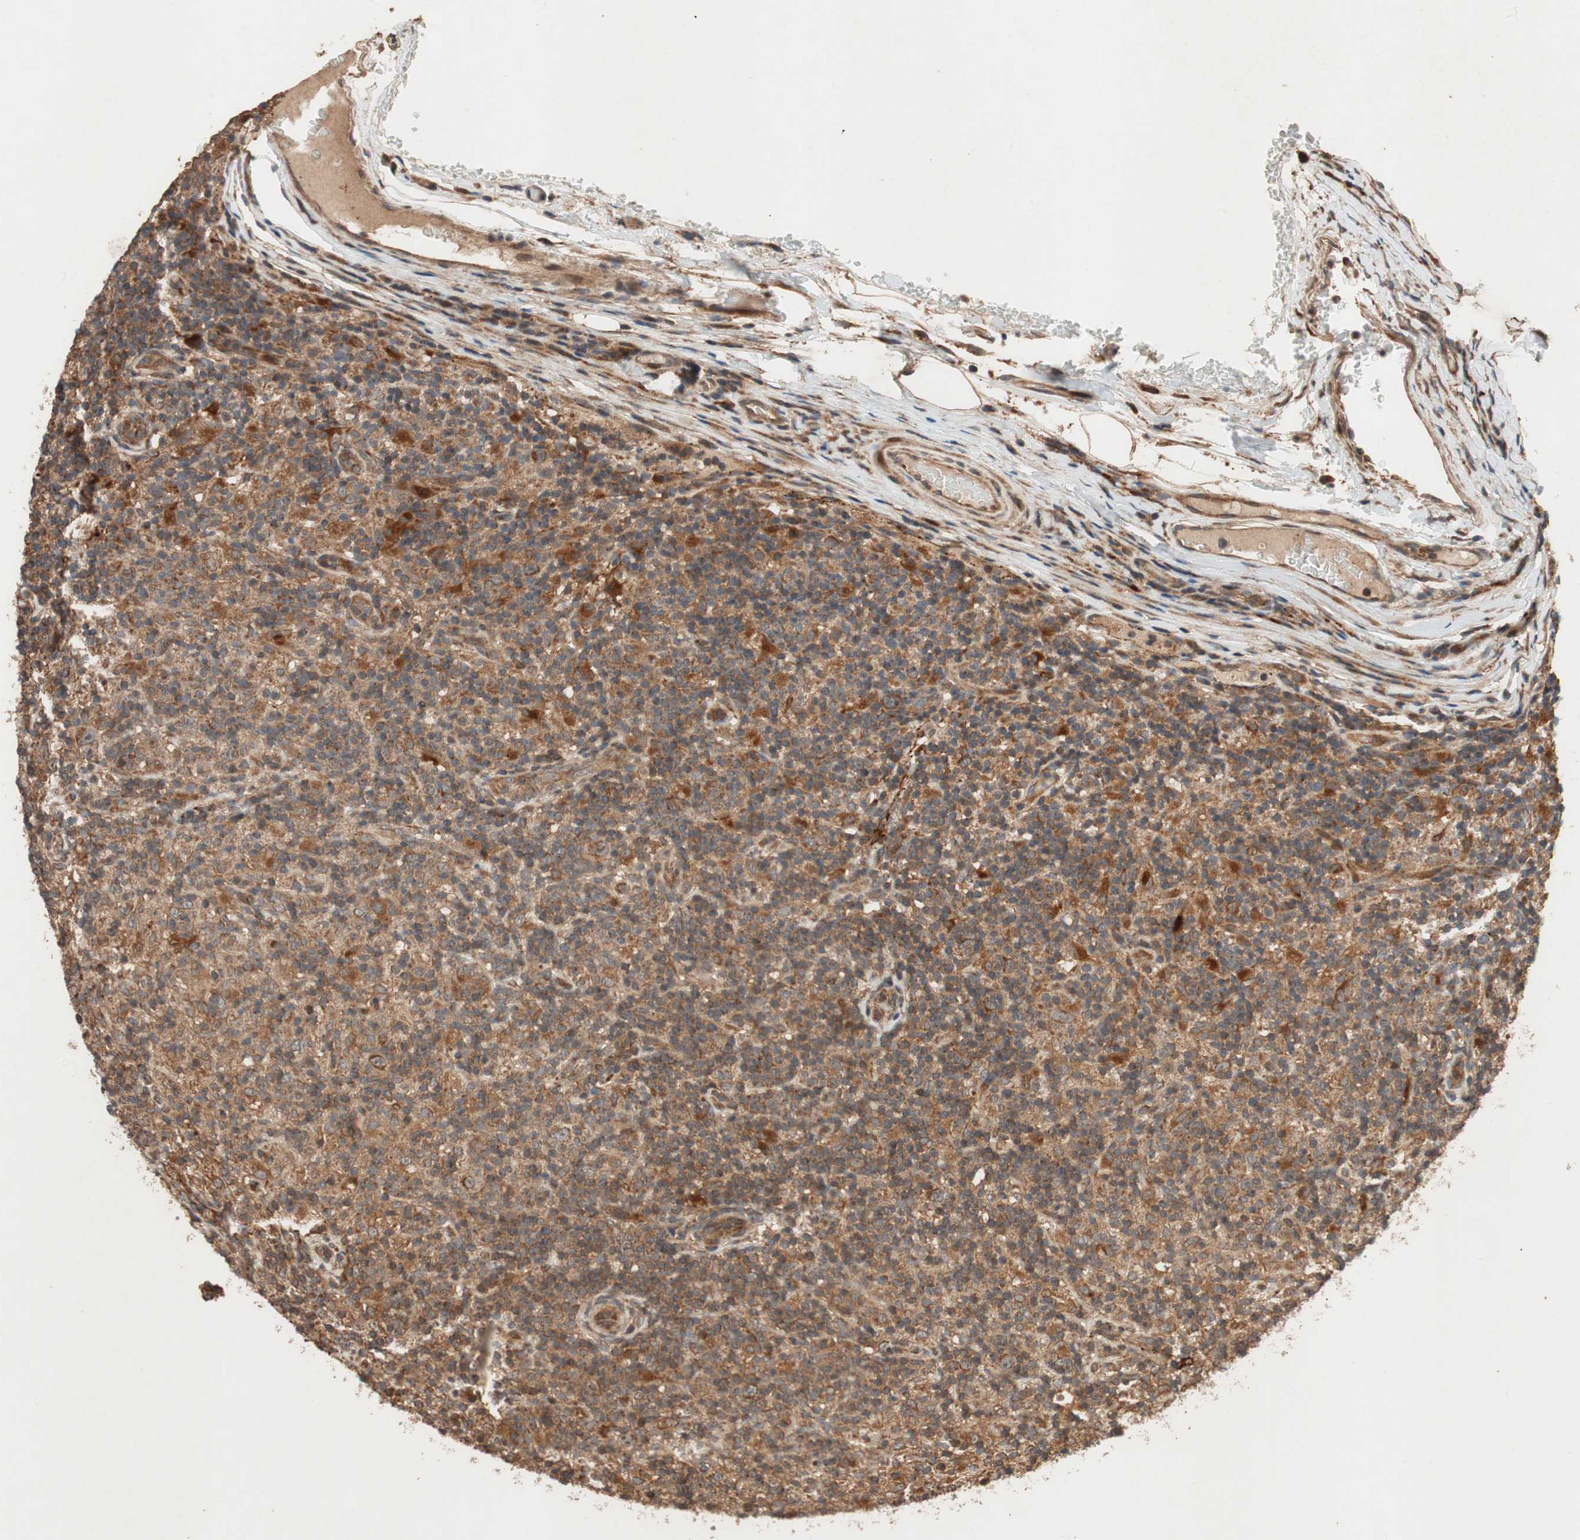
{"staining": {"intensity": "moderate", "quantity": ">75%", "location": "cytoplasmic/membranous"}, "tissue": "lymphoma", "cell_type": "Tumor cells", "image_type": "cancer", "snomed": [{"axis": "morphology", "description": "Hodgkin's disease, NOS"}, {"axis": "topography", "description": "Lymph node"}], "caption": "Protein staining displays moderate cytoplasmic/membranous staining in approximately >75% of tumor cells in Hodgkin's disease. (brown staining indicates protein expression, while blue staining denotes nuclei).", "gene": "RAB1A", "patient": {"sex": "male", "age": 70}}